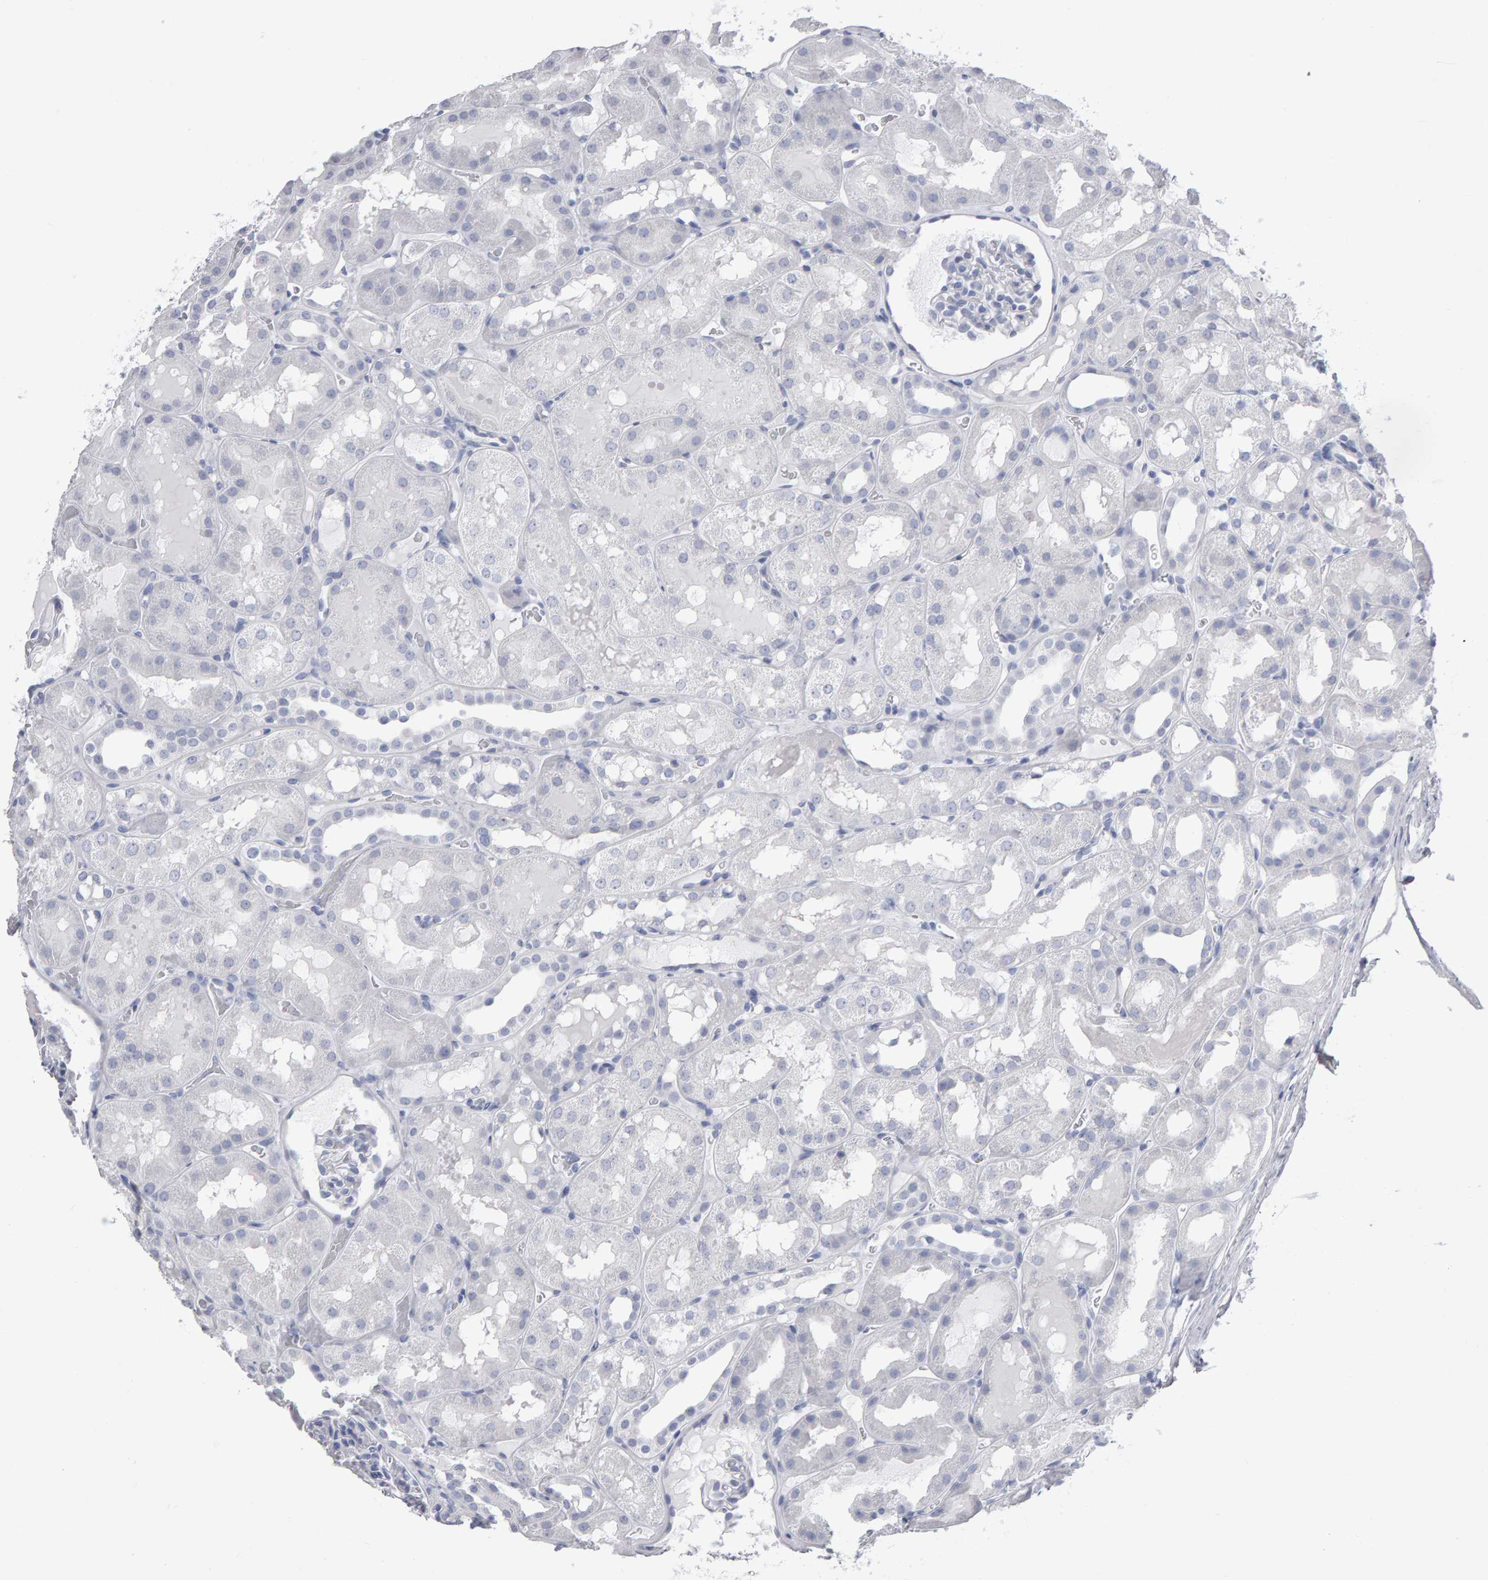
{"staining": {"intensity": "negative", "quantity": "none", "location": "none"}, "tissue": "kidney", "cell_type": "Cells in glomeruli", "image_type": "normal", "snomed": [{"axis": "morphology", "description": "Normal tissue, NOS"}, {"axis": "topography", "description": "Kidney"}, {"axis": "topography", "description": "Urinary bladder"}], "caption": "An image of kidney stained for a protein displays no brown staining in cells in glomeruli.", "gene": "NCDN", "patient": {"sex": "male", "age": 16}}